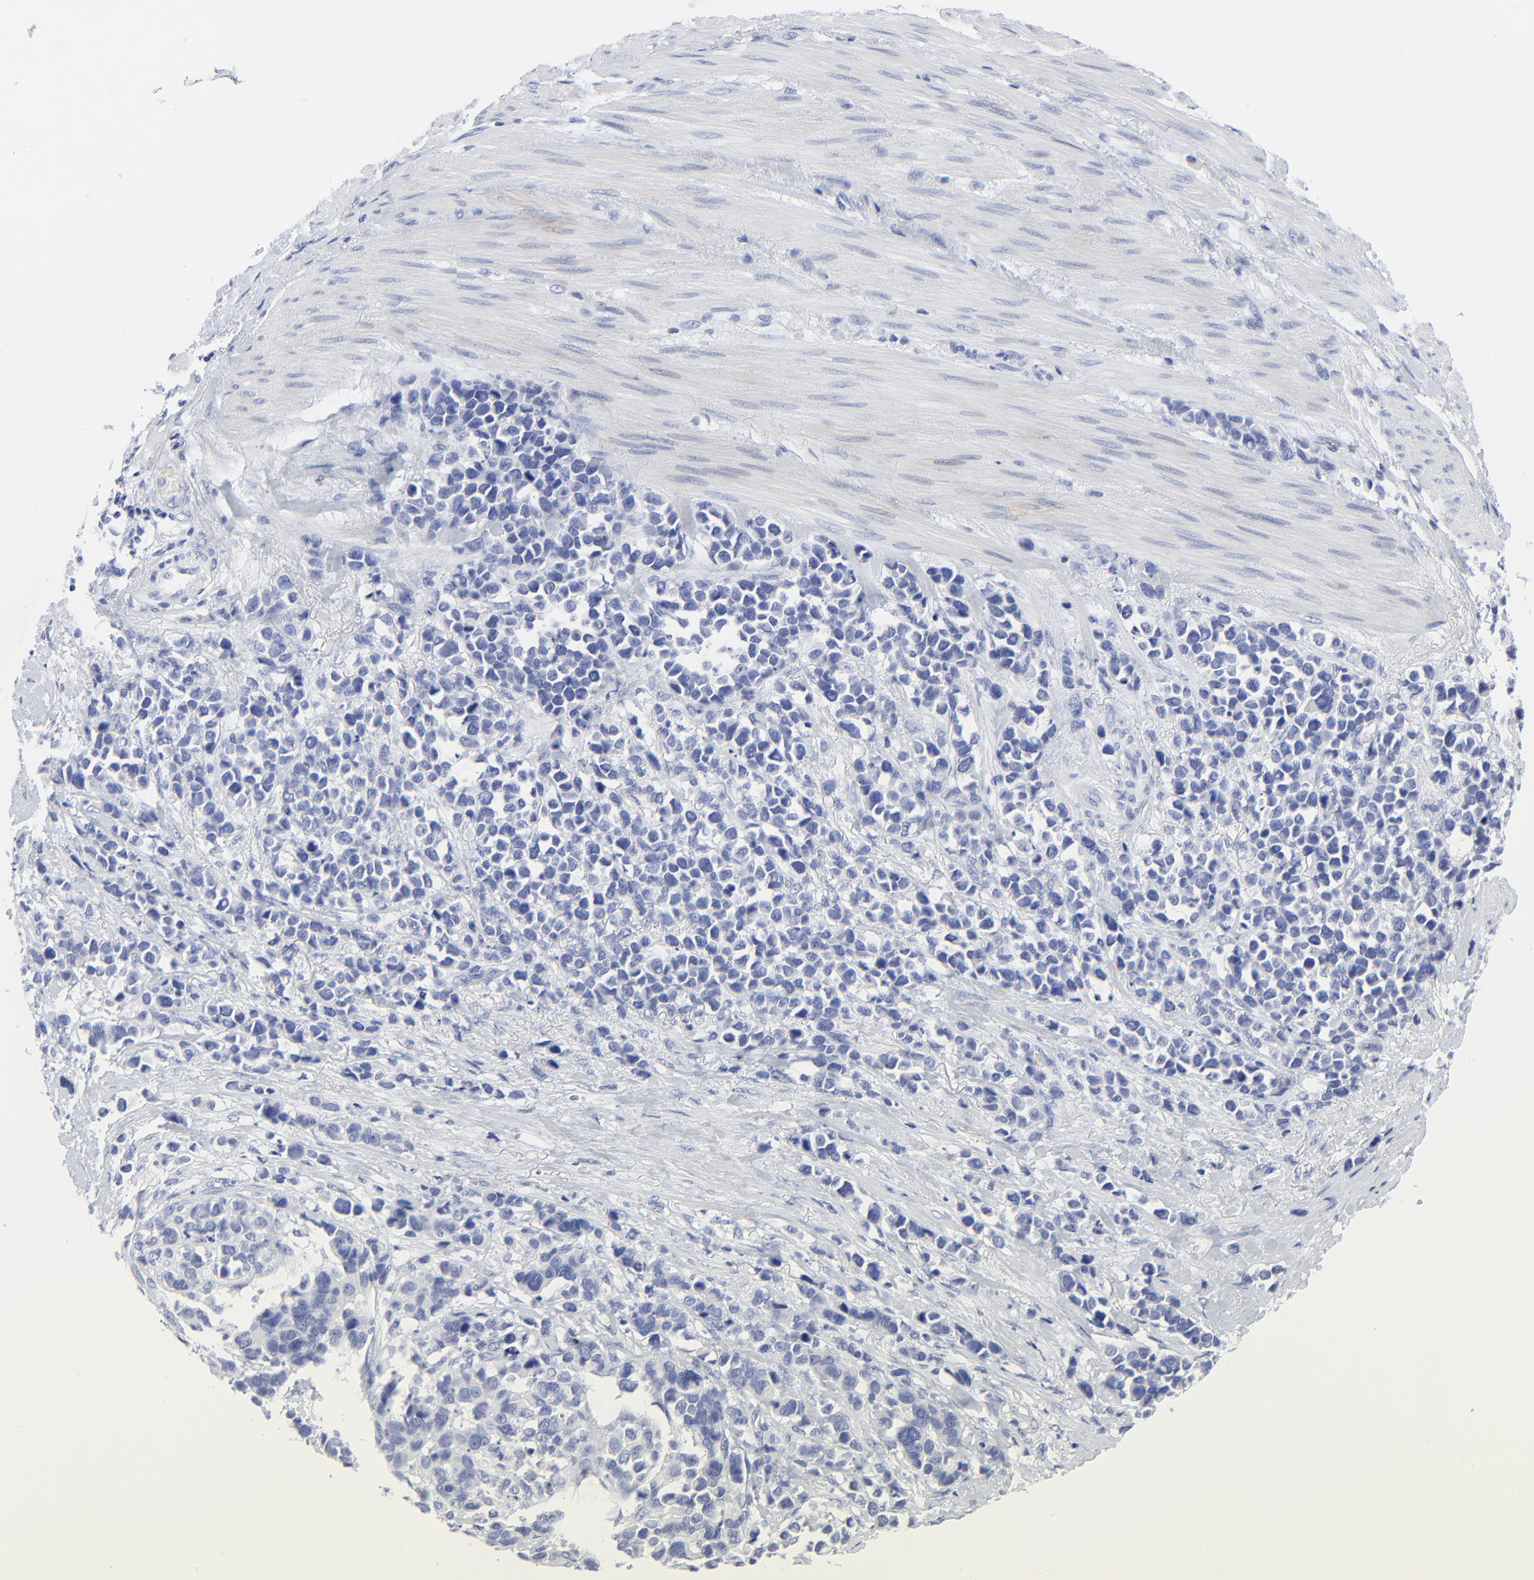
{"staining": {"intensity": "negative", "quantity": "none", "location": "none"}, "tissue": "stomach cancer", "cell_type": "Tumor cells", "image_type": "cancer", "snomed": [{"axis": "morphology", "description": "Adenocarcinoma, NOS"}, {"axis": "topography", "description": "Stomach, upper"}], "caption": "An image of stomach adenocarcinoma stained for a protein displays no brown staining in tumor cells.", "gene": "PSD3", "patient": {"sex": "male", "age": 71}}